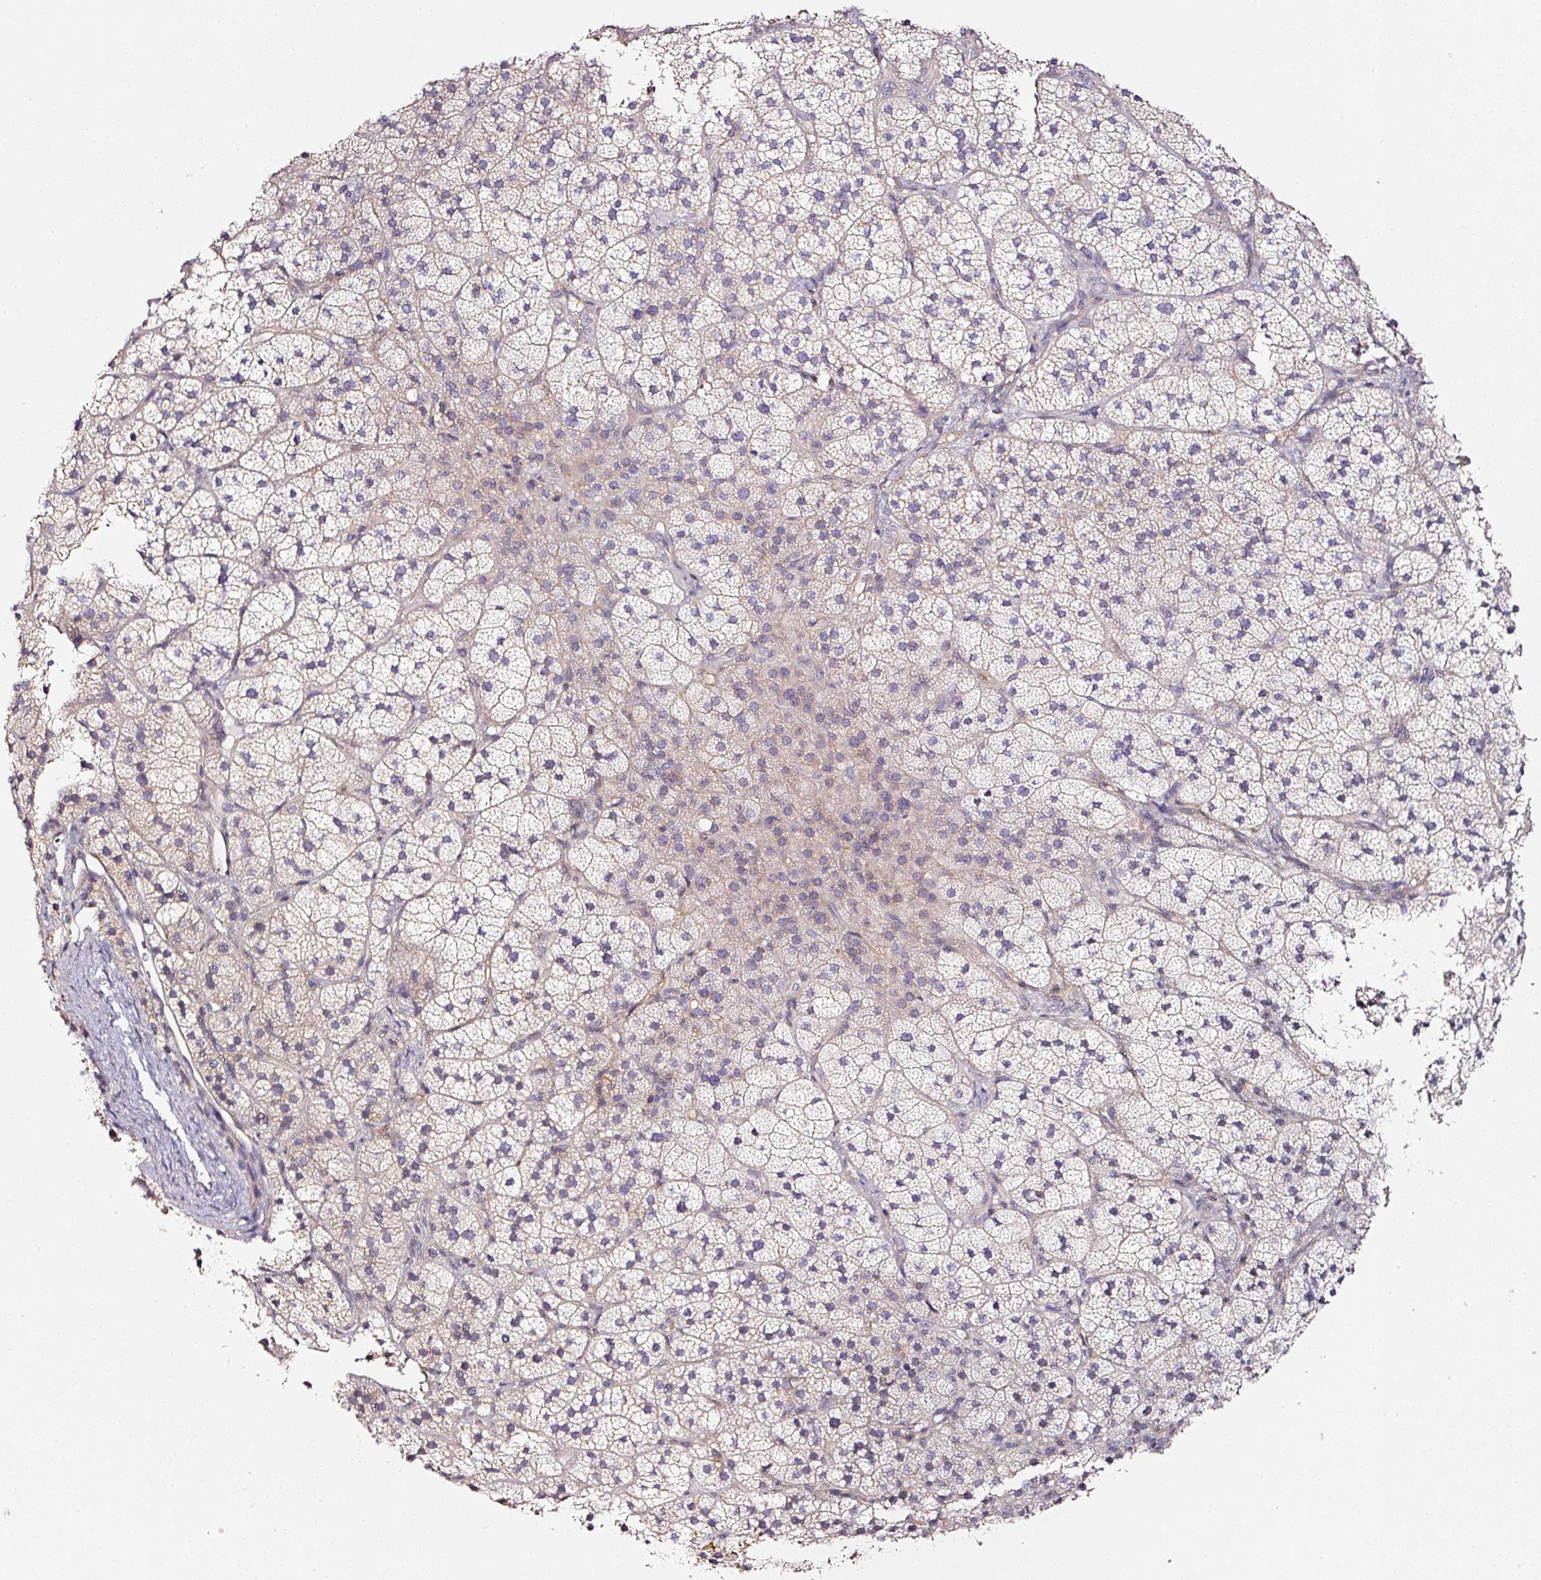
{"staining": {"intensity": "weak", "quantity": "<25%", "location": "cytoplasmic/membranous"}, "tissue": "adrenal gland", "cell_type": "Glandular cells", "image_type": "normal", "snomed": [{"axis": "morphology", "description": "Normal tissue, NOS"}, {"axis": "topography", "description": "Adrenal gland"}], "caption": "This histopathology image is of normal adrenal gland stained with IHC to label a protein in brown with the nuclei are counter-stained blue. There is no expression in glandular cells.", "gene": "CD47", "patient": {"sex": "female", "age": 58}}